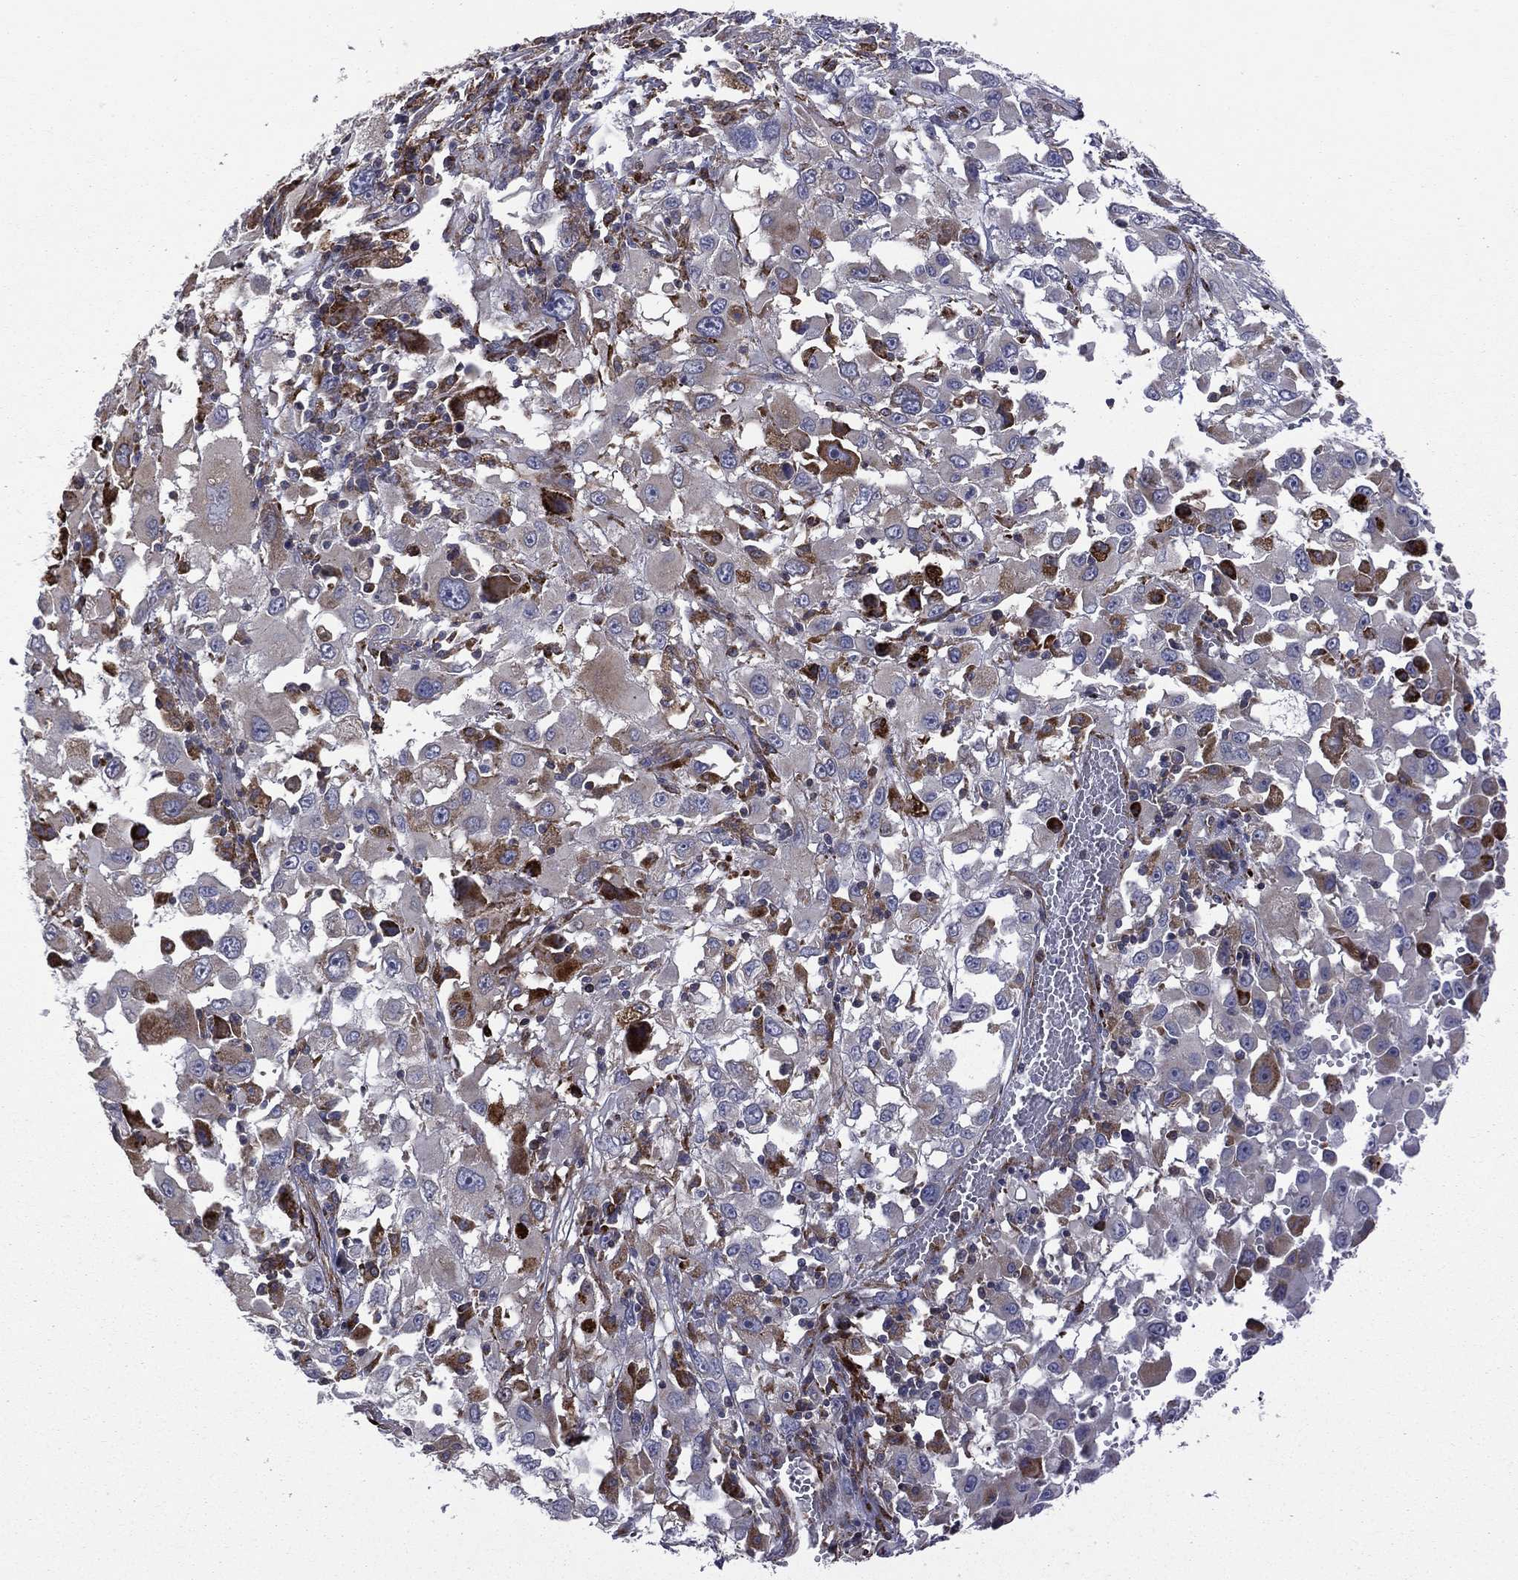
{"staining": {"intensity": "strong", "quantity": "25%-75%", "location": "cytoplasmic/membranous"}, "tissue": "melanoma", "cell_type": "Tumor cells", "image_type": "cancer", "snomed": [{"axis": "morphology", "description": "Malignant melanoma, Metastatic site"}, {"axis": "topography", "description": "Soft tissue"}], "caption": "Immunohistochemical staining of malignant melanoma (metastatic site) exhibits high levels of strong cytoplasmic/membranous positivity in about 25%-75% of tumor cells.", "gene": "C20orf96", "patient": {"sex": "male", "age": 50}}